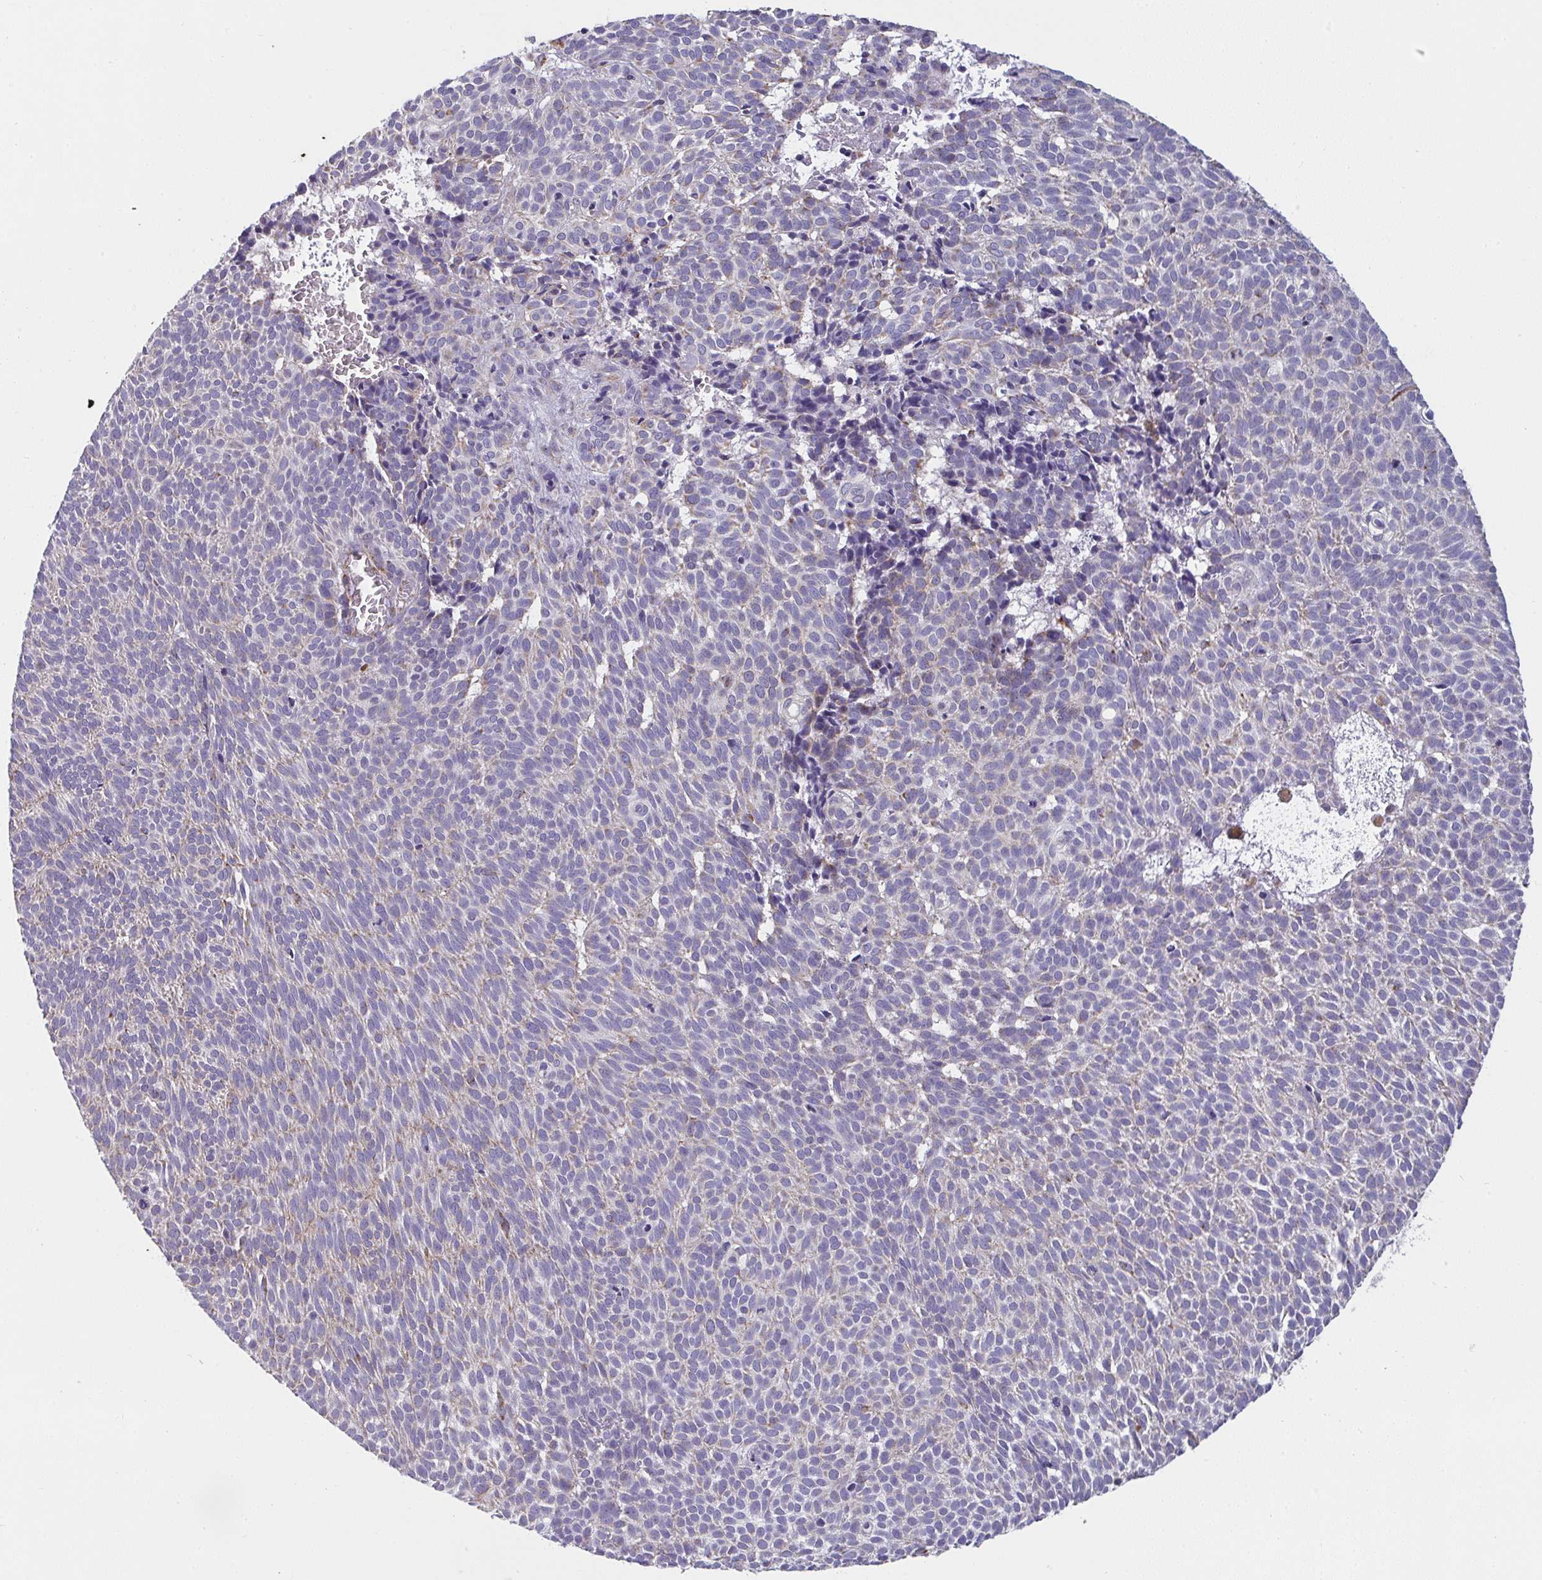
{"staining": {"intensity": "negative", "quantity": "none", "location": "none"}, "tissue": "skin cancer", "cell_type": "Tumor cells", "image_type": "cancer", "snomed": [{"axis": "morphology", "description": "Basal cell carcinoma"}, {"axis": "topography", "description": "Skin"}], "caption": "High power microscopy photomicrograph of an immunohistochemistry photomicrograph of basal cell carcinoma (skin), revealing no significant positivity in tumor cells.", "gene": "FAHD1", "patient": {"sex": "male", "age": 63}}